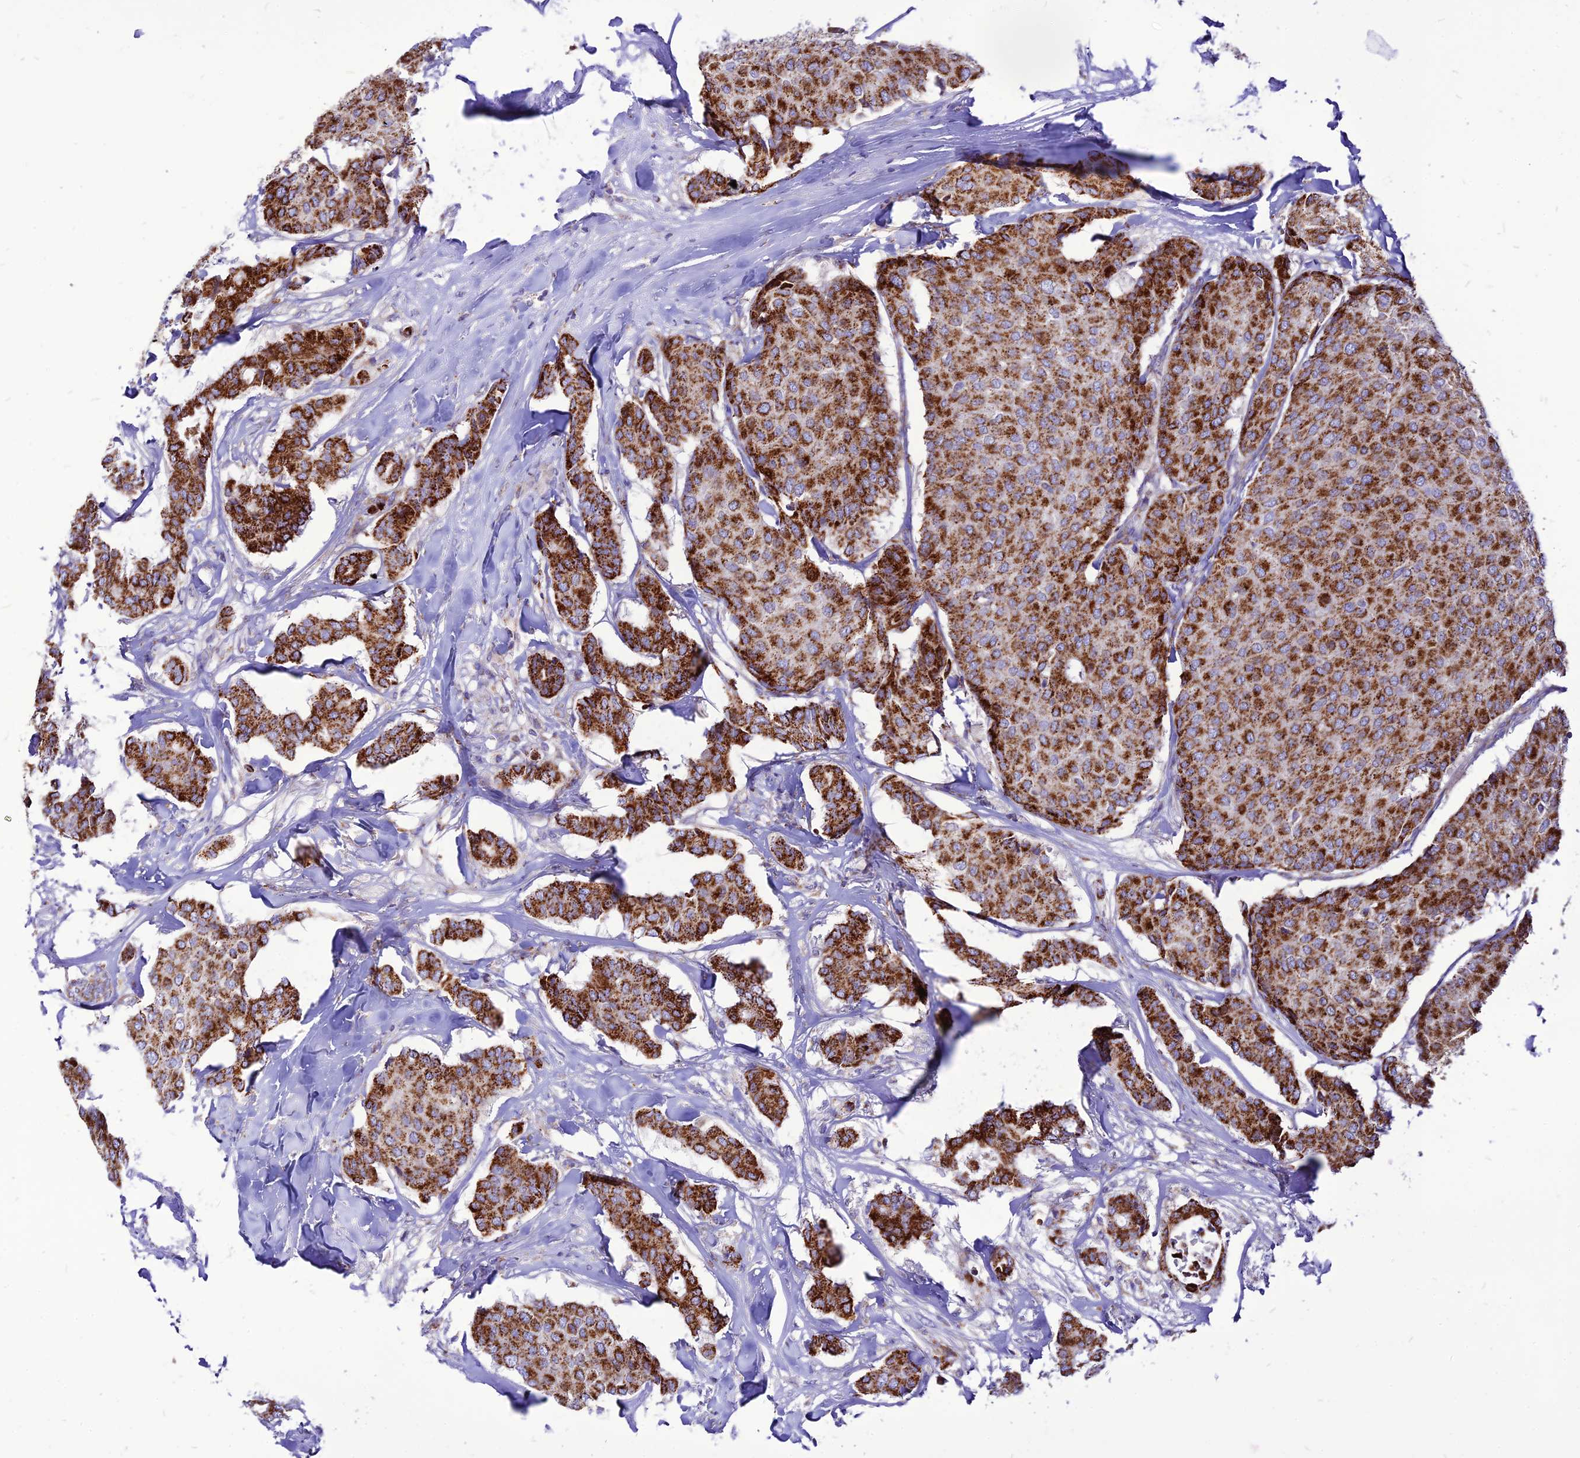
{"staining": {"intensity": "strong", "quantity": ">75%", "location": "cytoplasmic/membranous"}, "tissue": "breast cancer", "cell_type": "Tumor cells", "image_type": "cancer", "snomed": [{"axis": "morphology", "description": "Duct carcinoma"}, {"axis": "topography", "description": "Breast"}], "caption": "Immunohistochemistry (DAB) staining of breast cancer exhibits strong cytoplasmic/membranous protein expression in approximately >75% of tumor cells.", "gene": "ECI1", "patient": {"sex": "female", "age": 75}}